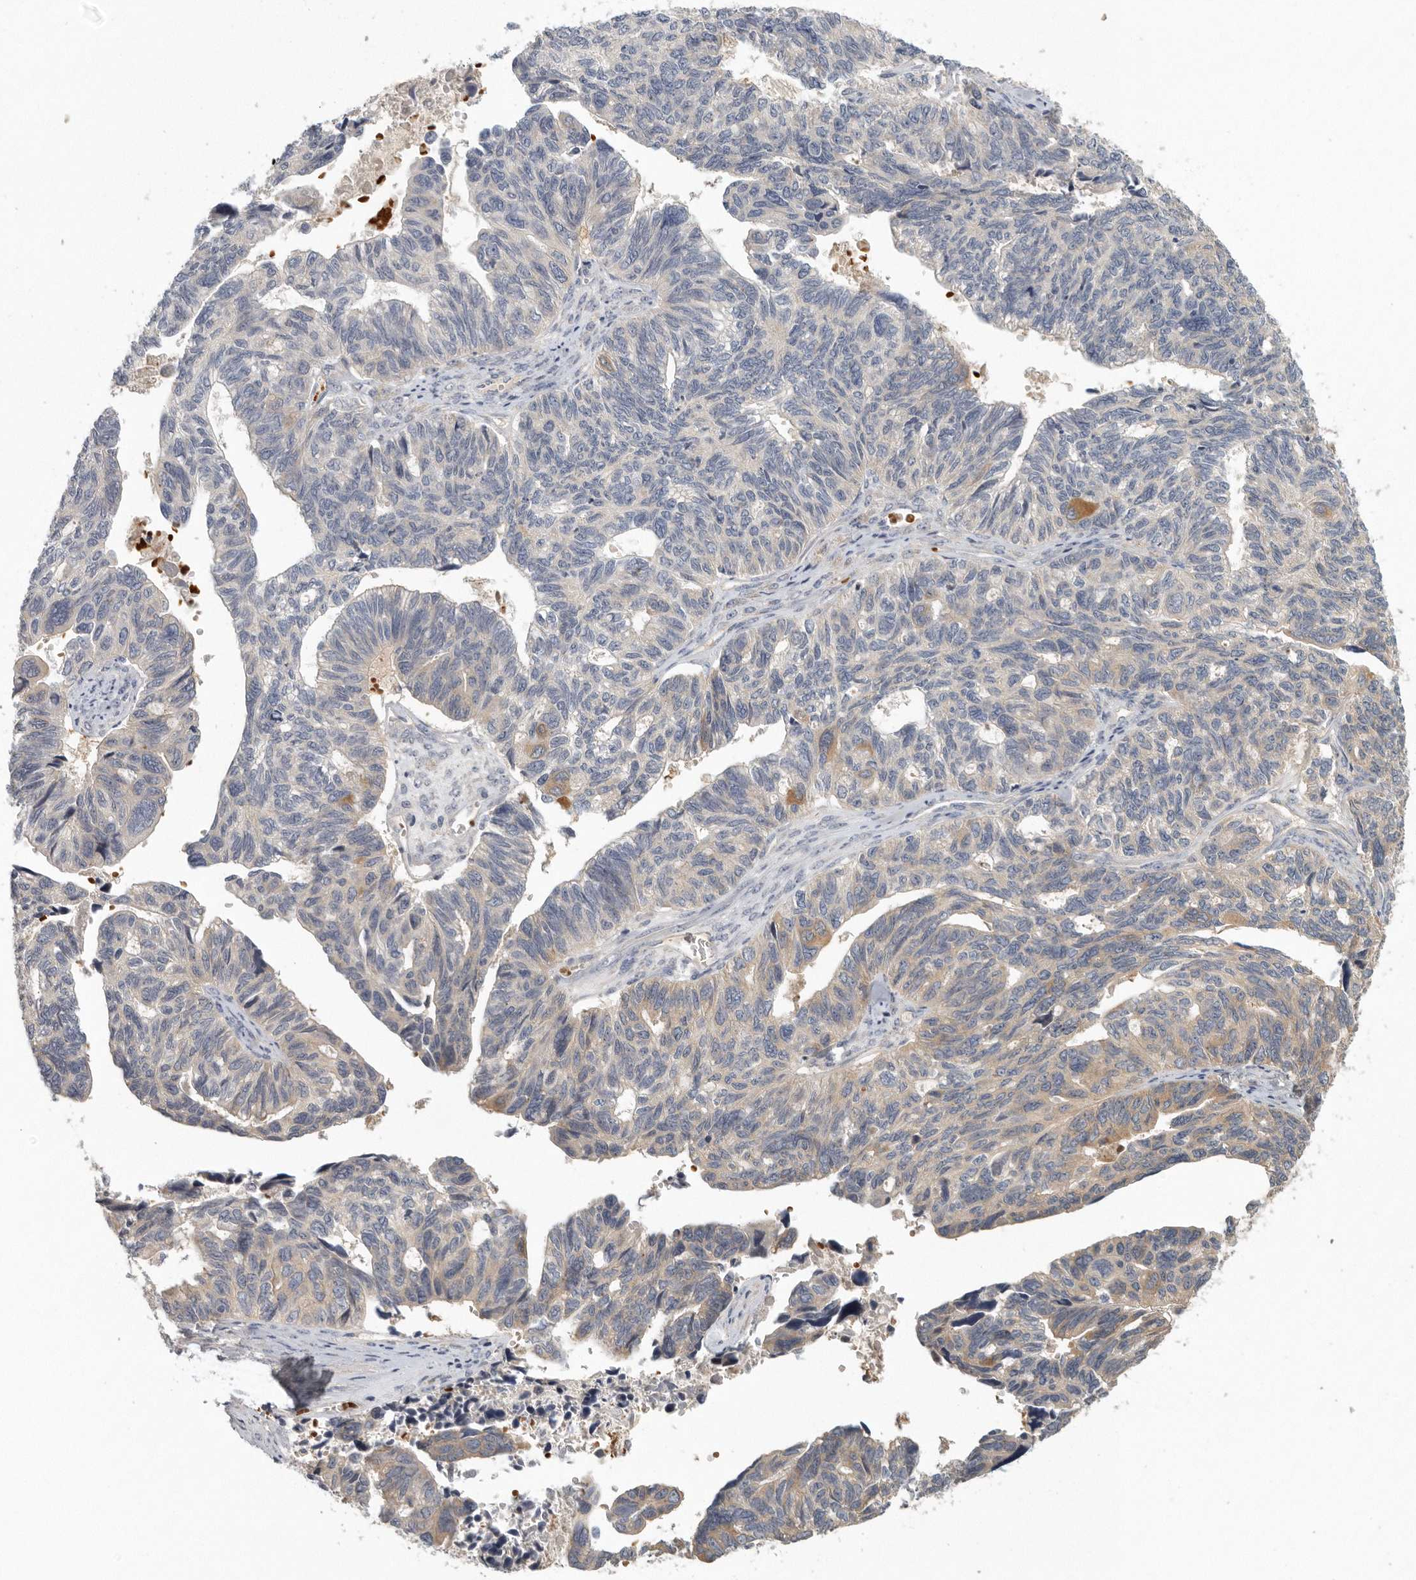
{"staining": {"intensity": "weak", "quantity": "<25%", "location": "cytoplasmic/membranous"}, "tissue": "ovarian cancer", "cell_type": "Tumor cells", "image_type": "cancer", "snomed": [{"axis": "morphology", "description": "Cystadenocarcinoma, serous, NOS"}, {"axis": "topography", "description": "Ovary"}], "caption": "This is a image of immunohistochemistry (IHC) staining of ovarian cancer (serous cystadenocarcinoma), which shows no staining in tumor cells.", "gene": "CFAP298", "patient": {"sex": "female", "age": 79}}